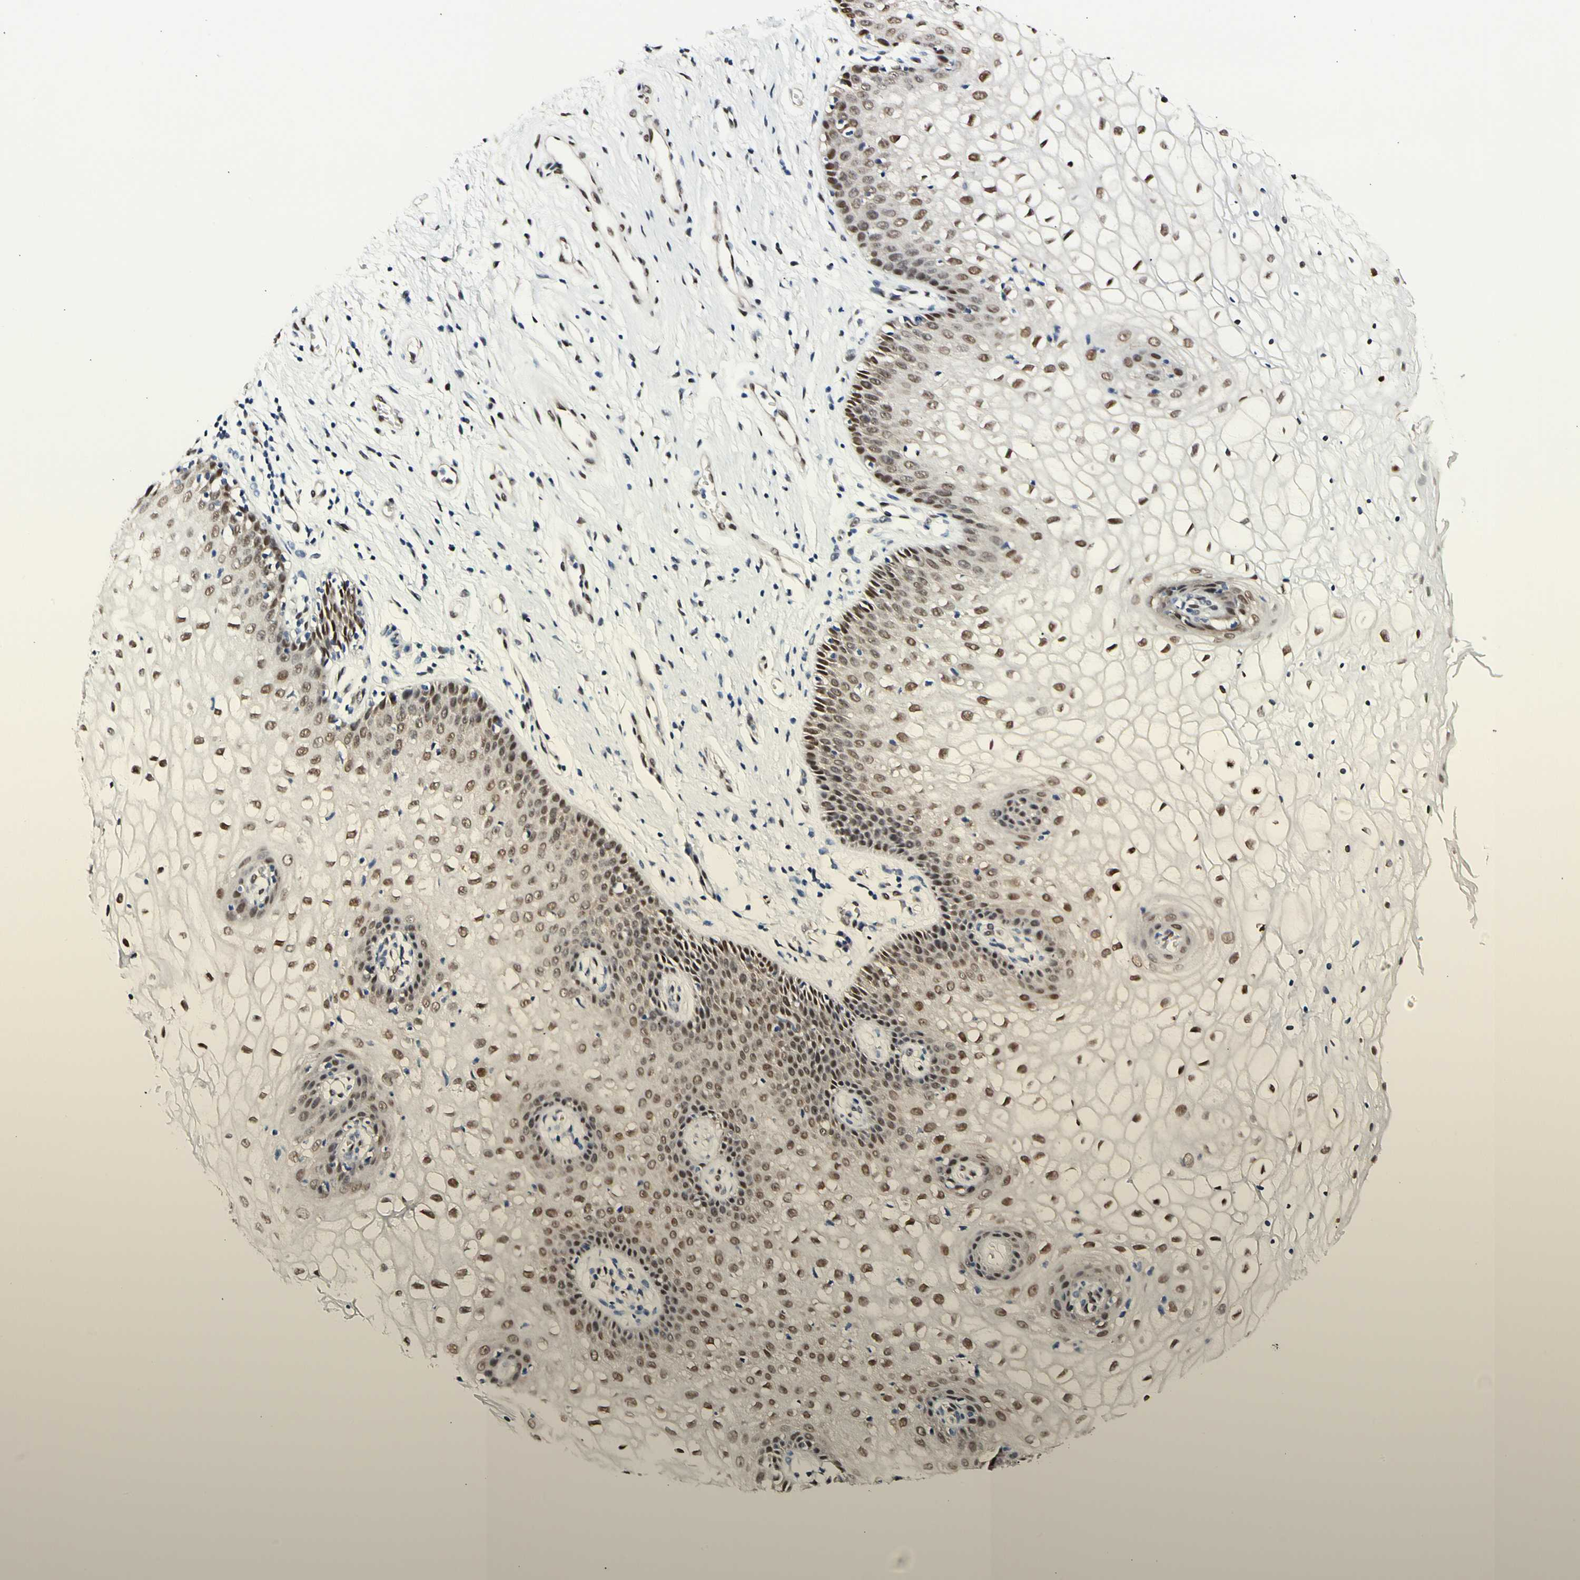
{"staining": {"intensity": "moderate", "quantity": ">75%", "location": "nuclear"}, "tissue": "vagina", "cell_type": "Squamous epithelial cells", "image_type": "normal", "snomed": [{"axis": "morphology", "description": "Normal tissue, NOS"}, {"axis": "topography", "description": "Vagina"}], "caption": "A brown stain shows moderate nuclear staining of a protein in squamous epithelial cells of unremarkable vagina.", "gene": "NFIA", "patient": {"sex": "female", "age": 34}}